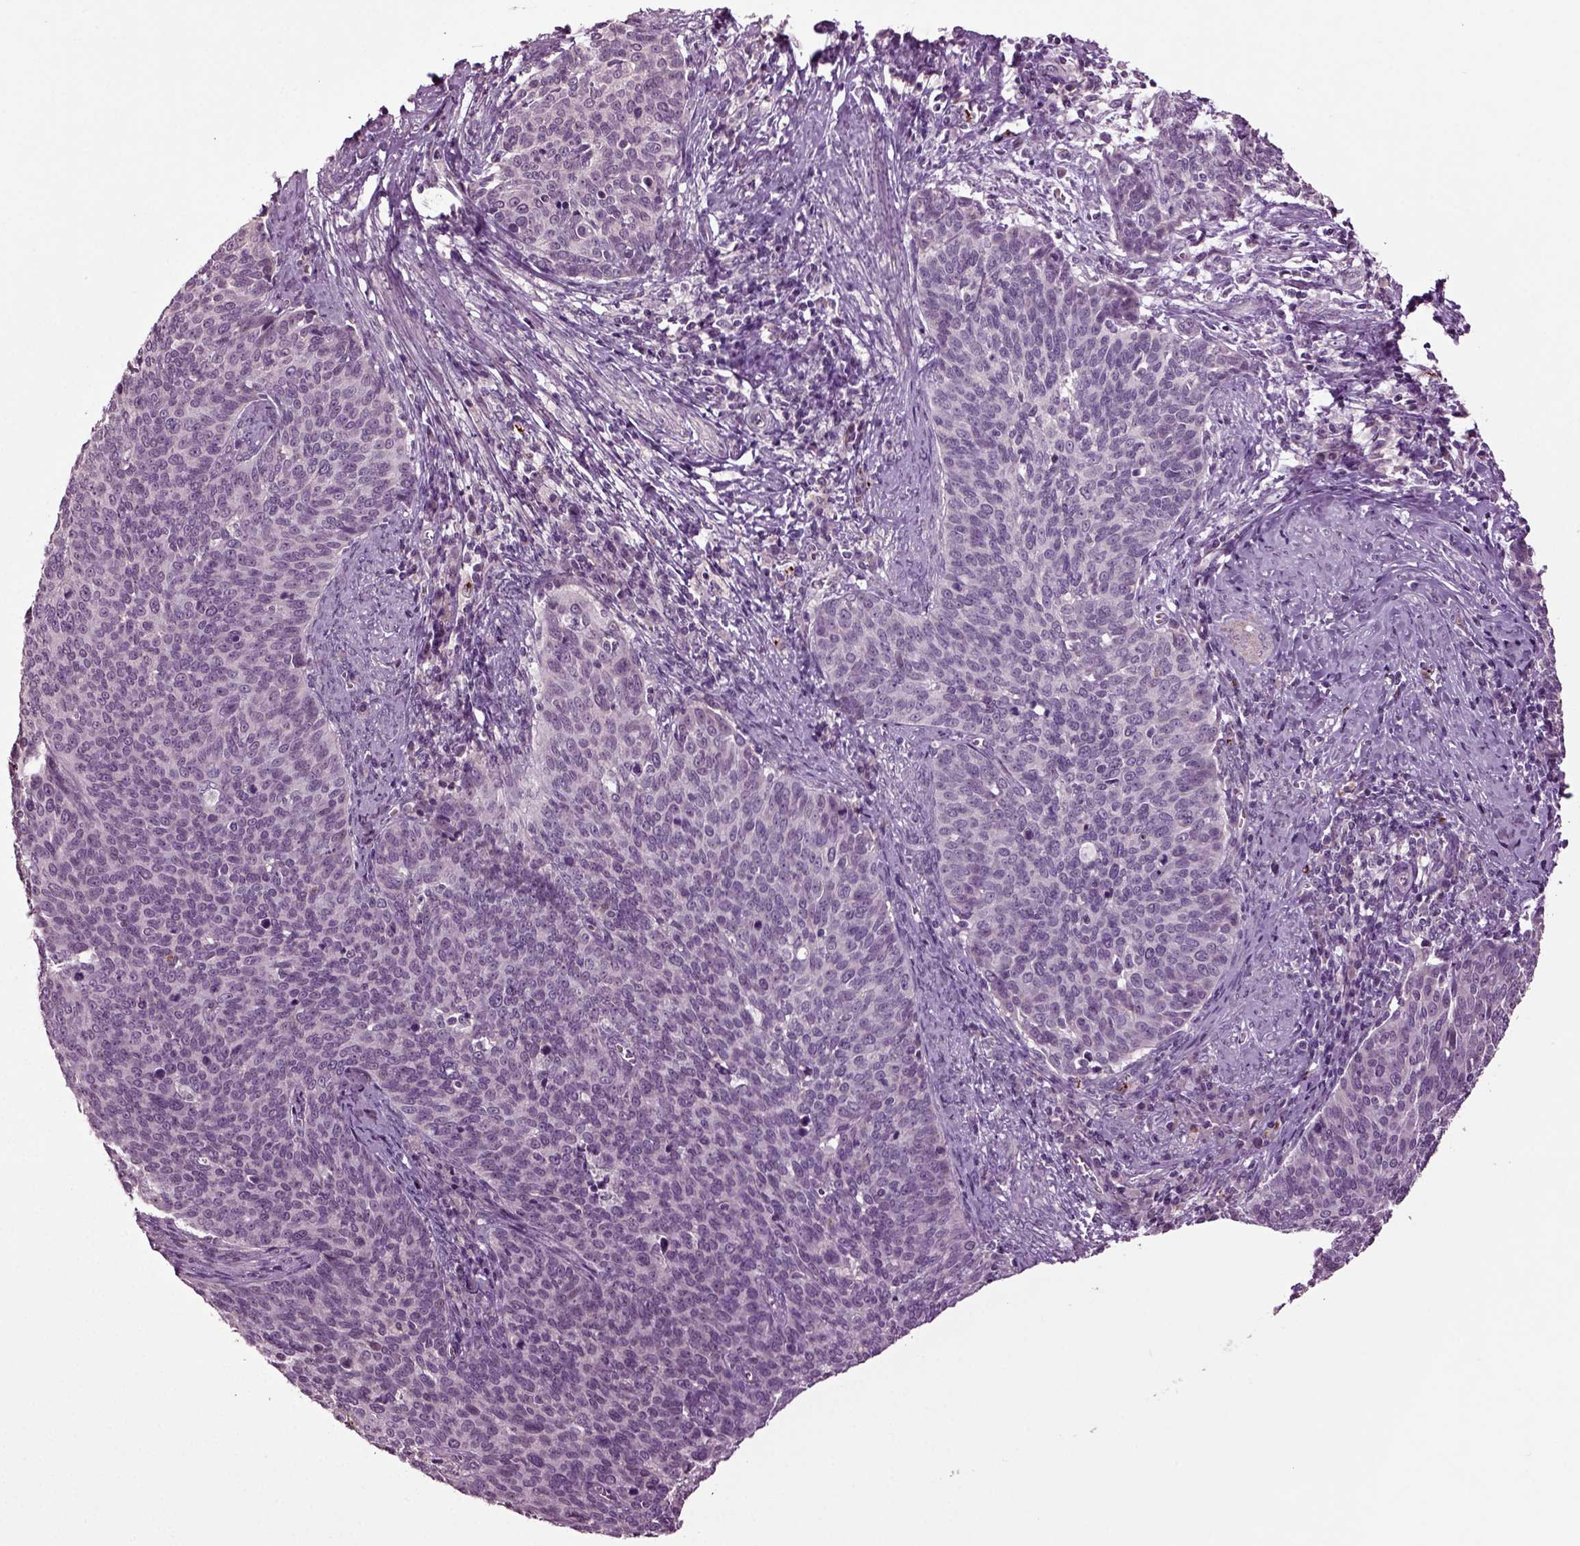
{"staining": {"intensity": "negative", "quantity": "none", "location": "none"}, "tissue": "cervical cancer", "cell_type": "Tumor cells", "image_type": "cancer", "snomed": [{"axis": "morphology", "description": "Normal tissue, NOS"}, {"axis": "morphology", "description": "Squamous cell carcinoma, NOS"}, {"axis": "topography", "description": "Cervix"}], "caption": "IHC micrograph of squamous cell carcinoma (cervical) stained for a protein (brown), which demonstrates no expression in tumor cells.", "gene": "SLC17A6", "patient": {"sex": "female", "age": 39}}